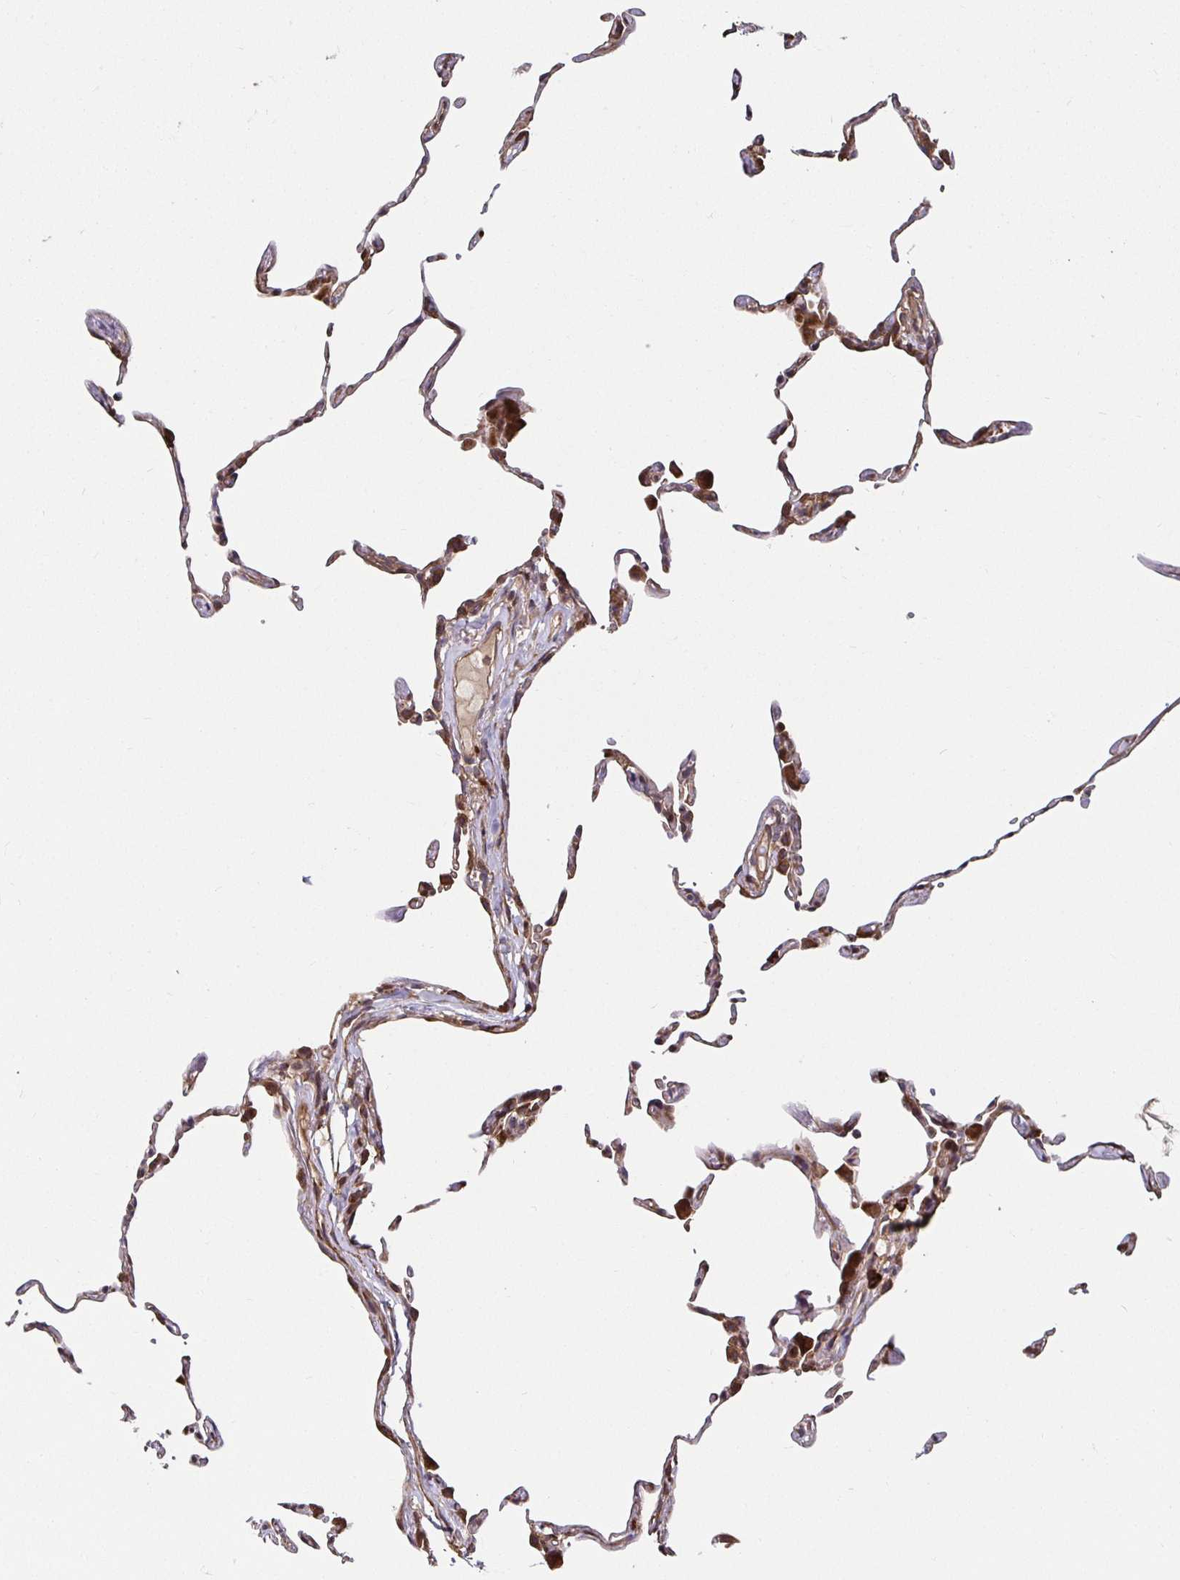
{"staining": {"intensity": "strong", "quantity": "<25%", "location": "cytoplasmic/membranous"}, "tissue": "lung", "cell_type": "Alveolar cells", "image_type": "normal", "snomed": [{"axis": "morphology", "description": "Normal tissue, NOS"}, {"axis": "topography", "description": "Lung"}], "caption": "A brown stain shows strong cytoplasmic/membranous expression of a protein in alveolar cells of benign lung. The staining is performed using DAB brown chromogen to label protein expression. The nuclei are counter-stained blue using hematoxylin.", "gene": "MLST8", "patient": {"sex": "female", "age": 57}}